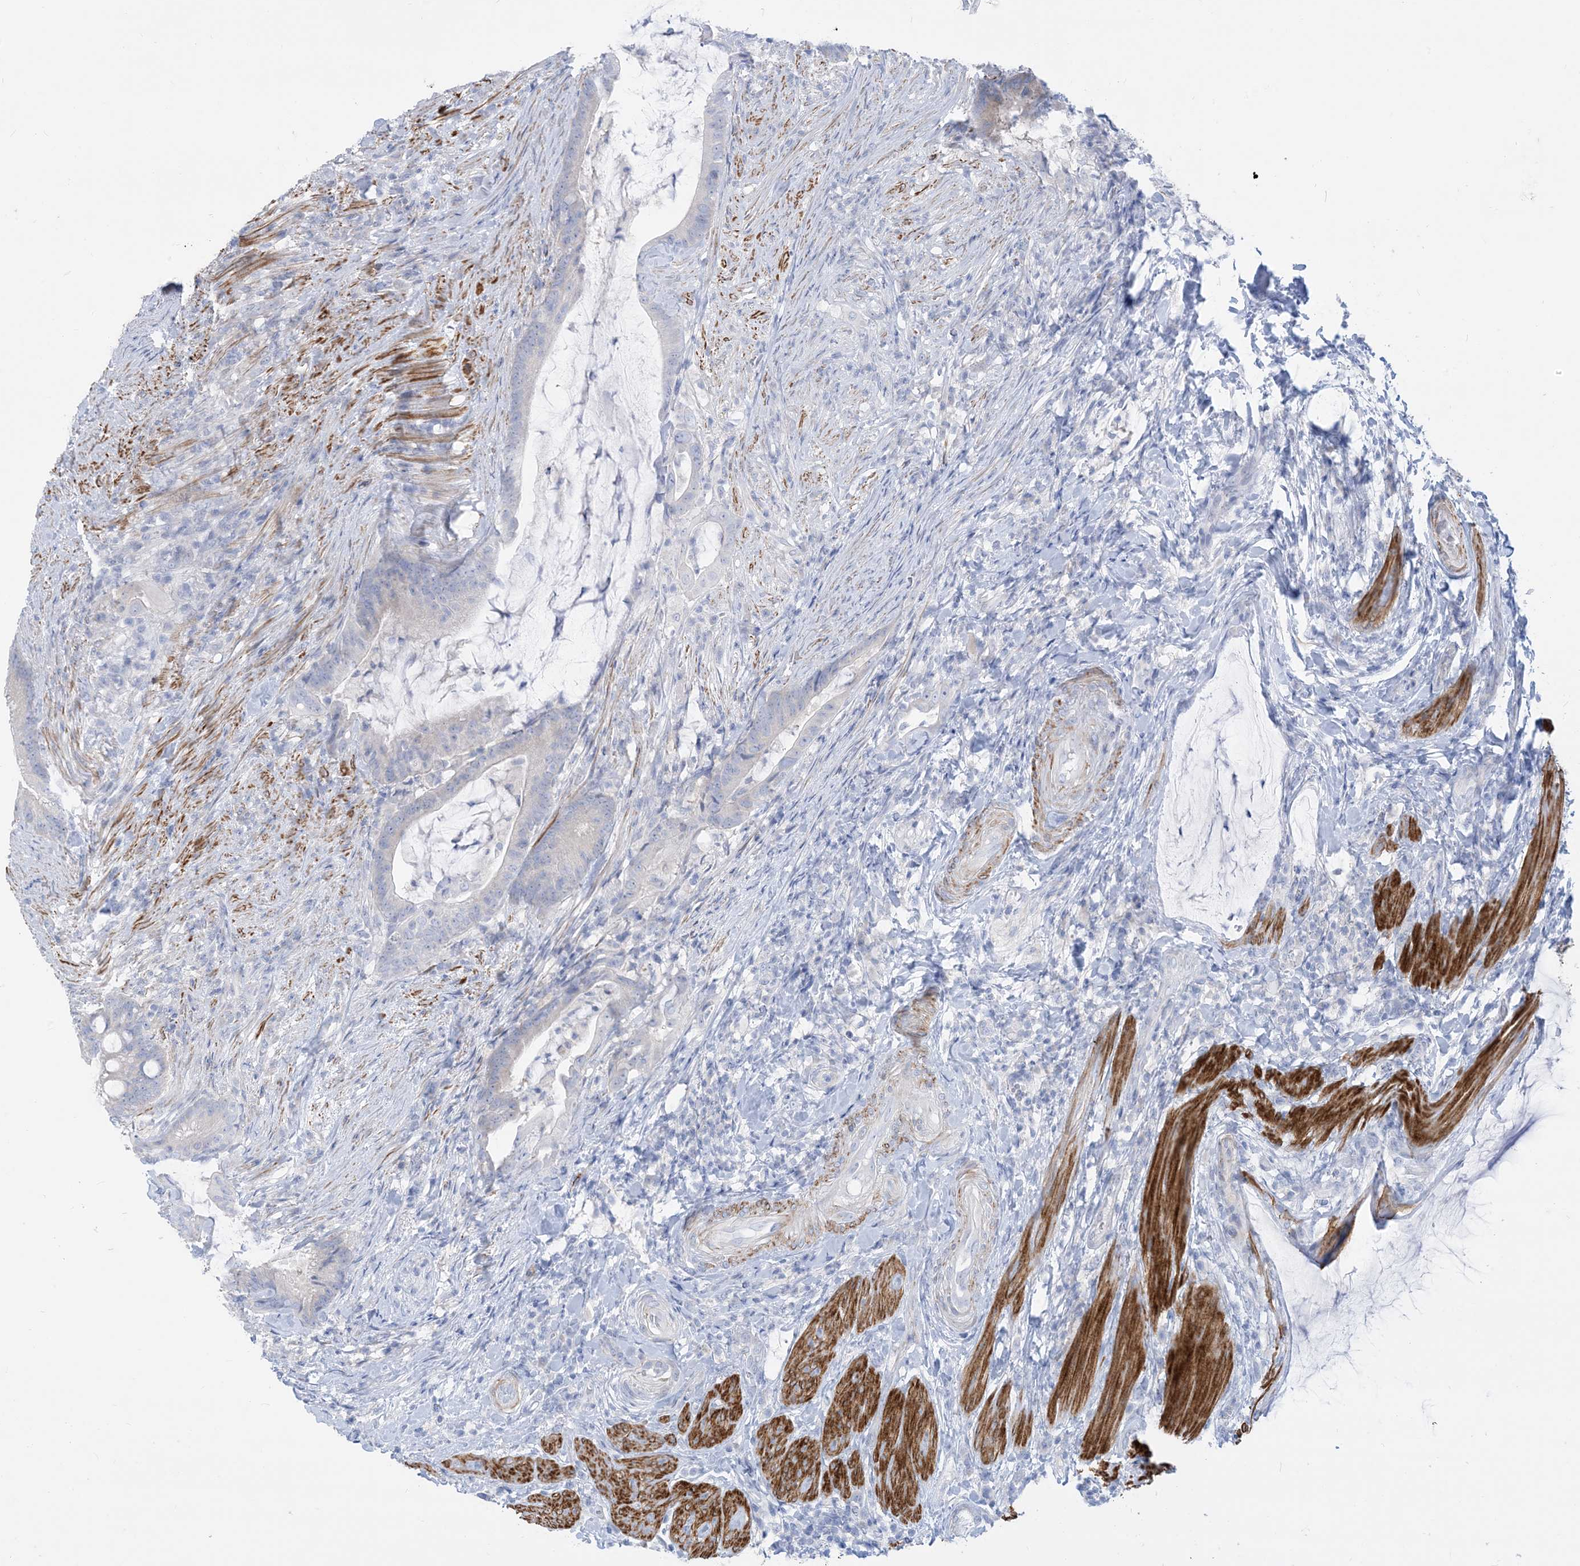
{"staining": {"intensity": "negative", "quantity": "none", "location": "none"}, "tissue": "colorectal cancer", "cell_type": "Tumor cells", "image_type": "cancer", "snomed": [{"axis": "morphology", "description": "Adenocarcinoma, NOS"}, {"axis": "topography", "description": "Colon"}], "caption": "This photomicrograph is of colorectal cancer (adenocarcinoma) stained with immunohistochemistry (IHC) to label a protein in brown with the nuclei are counter-stained blue. There is no staining in tumor cells. The staining is performed using DAB brown chromogen with nuclei counter-stained in using hematoxylin.", "gene": "MARS2", "patient": {"sex": "female", "age": 66}}